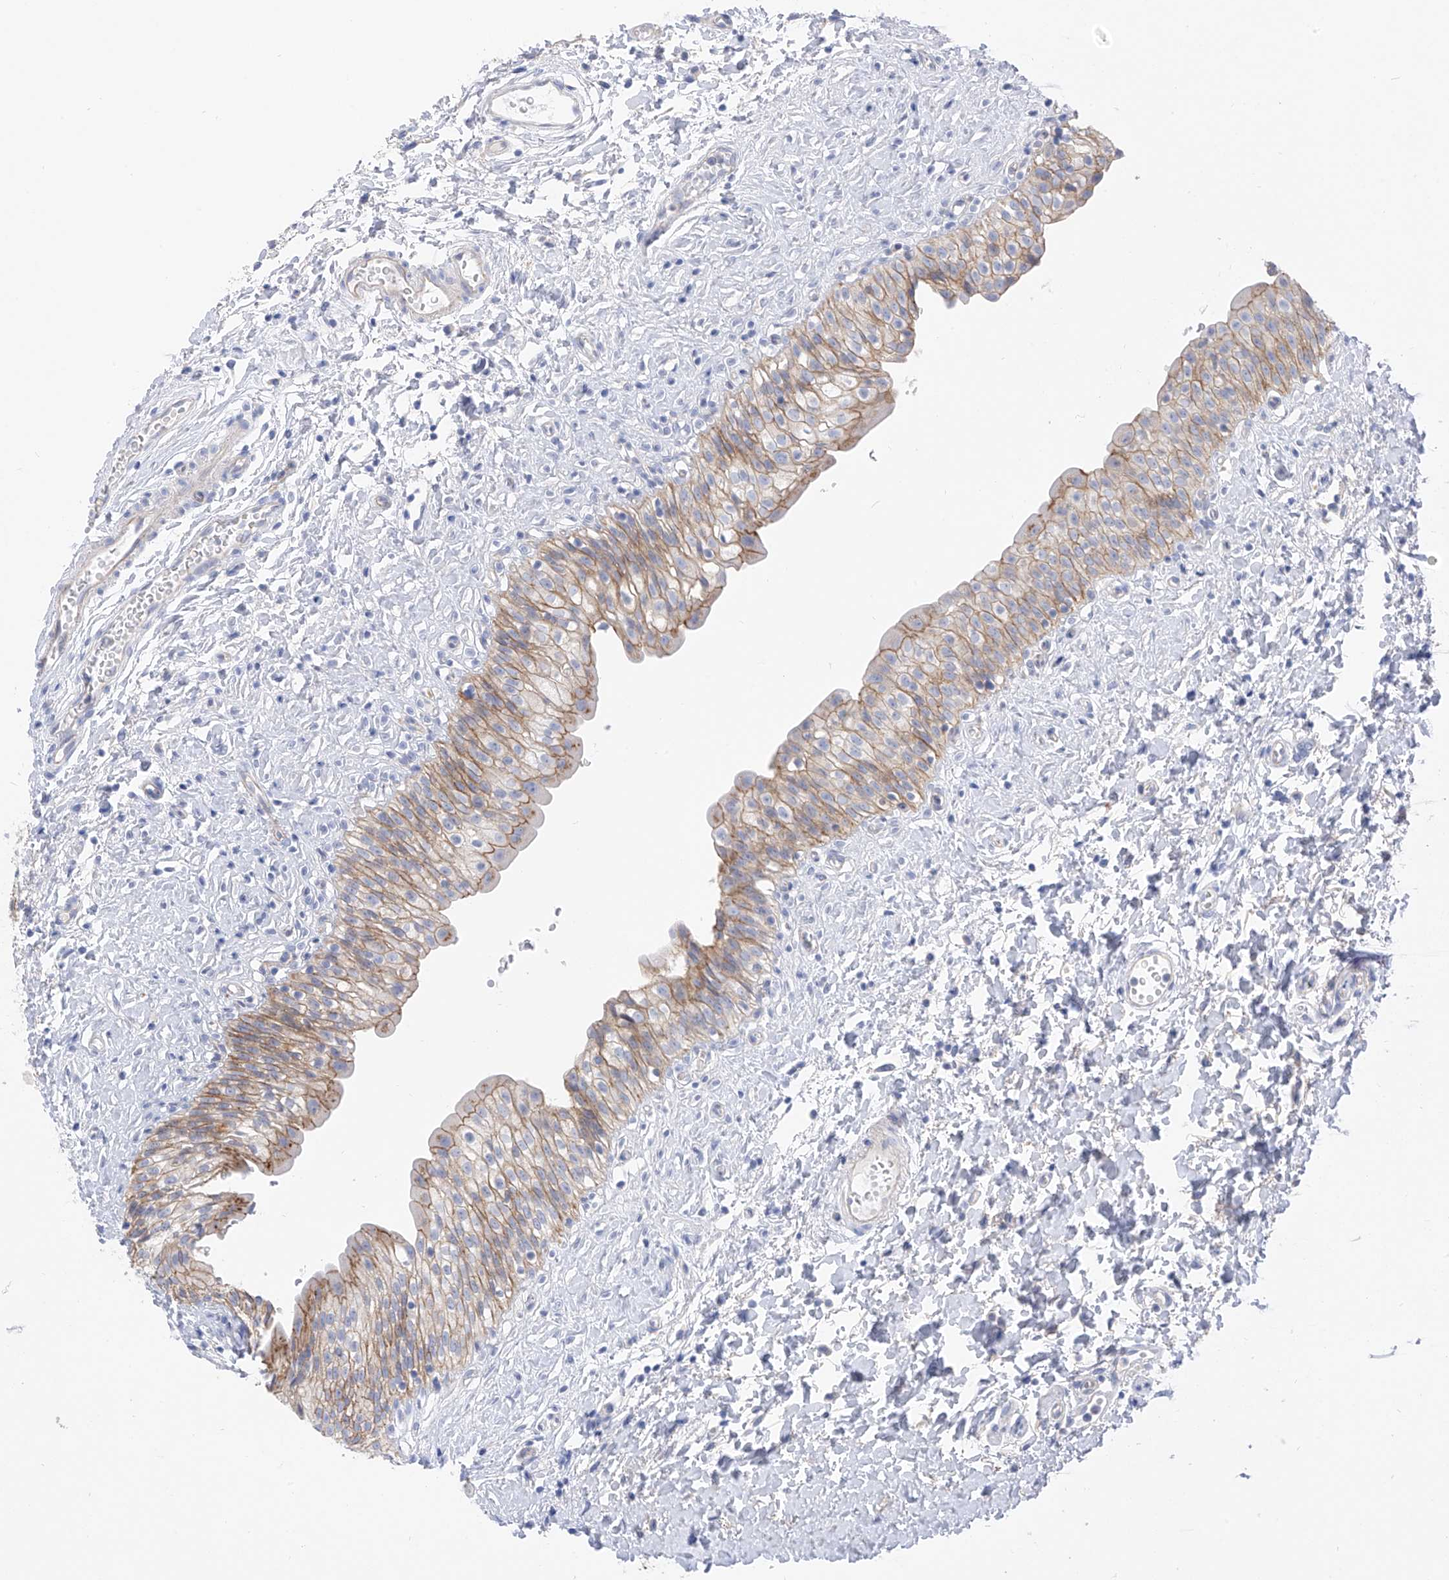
{"staining": {"intensity": "moderate", "quantity": "25%-75%", "location": "cytoplasmic/membranous"}, "tissue": "urinary bladder", "cell_type": "Urothelial cells", "image_type": "normal", "snomed": [{"axis": "morphology", "description": "Normal tissue, NOS"}, {"axis": "topography", "description": "Urinary bladder"}], "caption": "Protein staining reveals moderate cytoplasmic/membranous staining in approximately 25%-75% of urothelial cells in benign urinary bladder.", "gene": "ITGA9", "patient": {"sex": "male", "age": 51}}